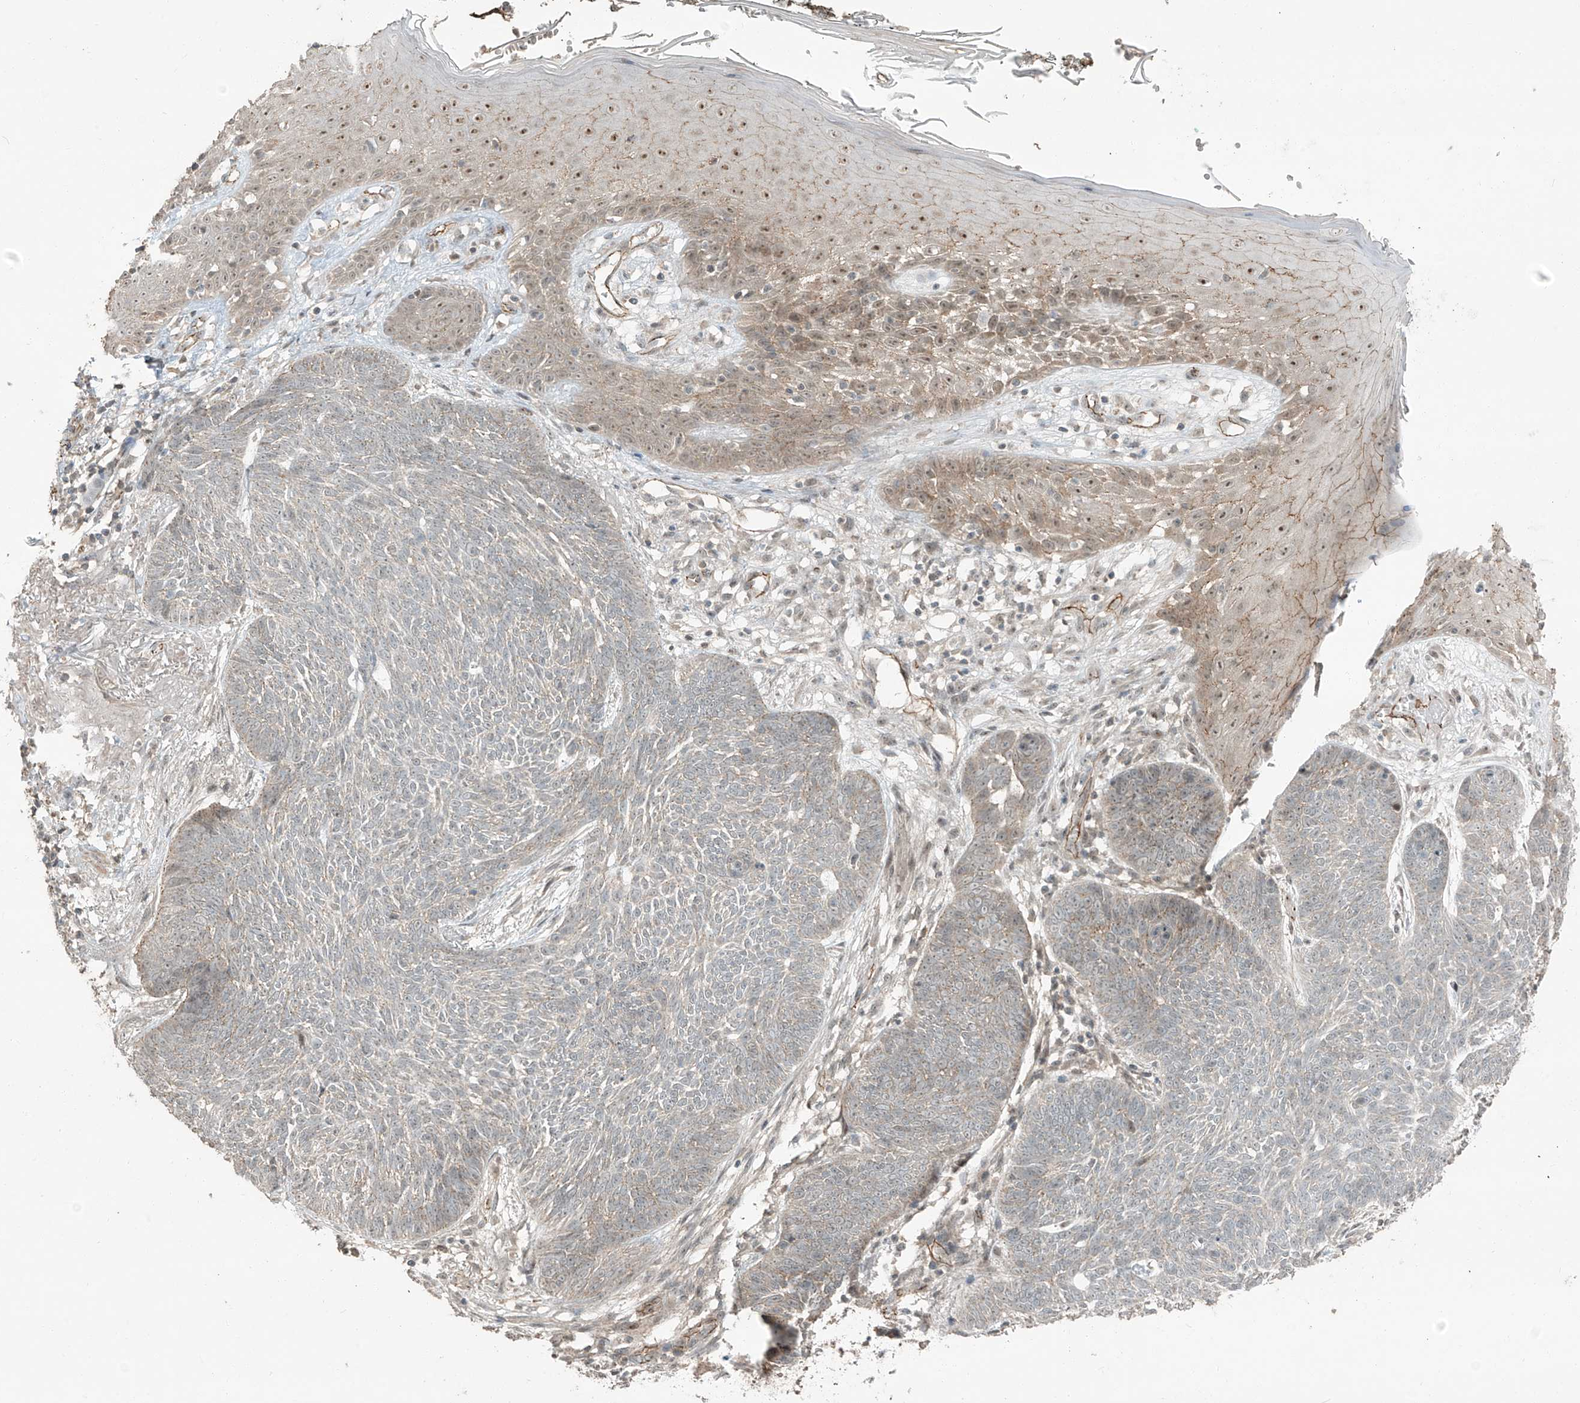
{"staining": {"intensity": "weak", "quantity": "<25%", "location": "cytoplasmic/membranous"}, "tissue": "skin cancer", "cell_type": "Tumor cells", "image_type": "cancer", "snomed": [{"axis": "morphology", "description": "Normal tissue, NOS"}, {"axis": "morphology", "description": "Basal cell carcinoma"}, {"axis": "topography", "description": "Skin"}], "caption": "Immunohistochemistry image of neoplastic tissue: human basal cell carcinoma (skin) stained with DAB (3,3'-diaminobenzidine) reveals no significant protein positivity in tumor cells. Nuclei are stained in blue.", "gene": "ZNF16", "patient": {"sex": "male", "age": 64}}